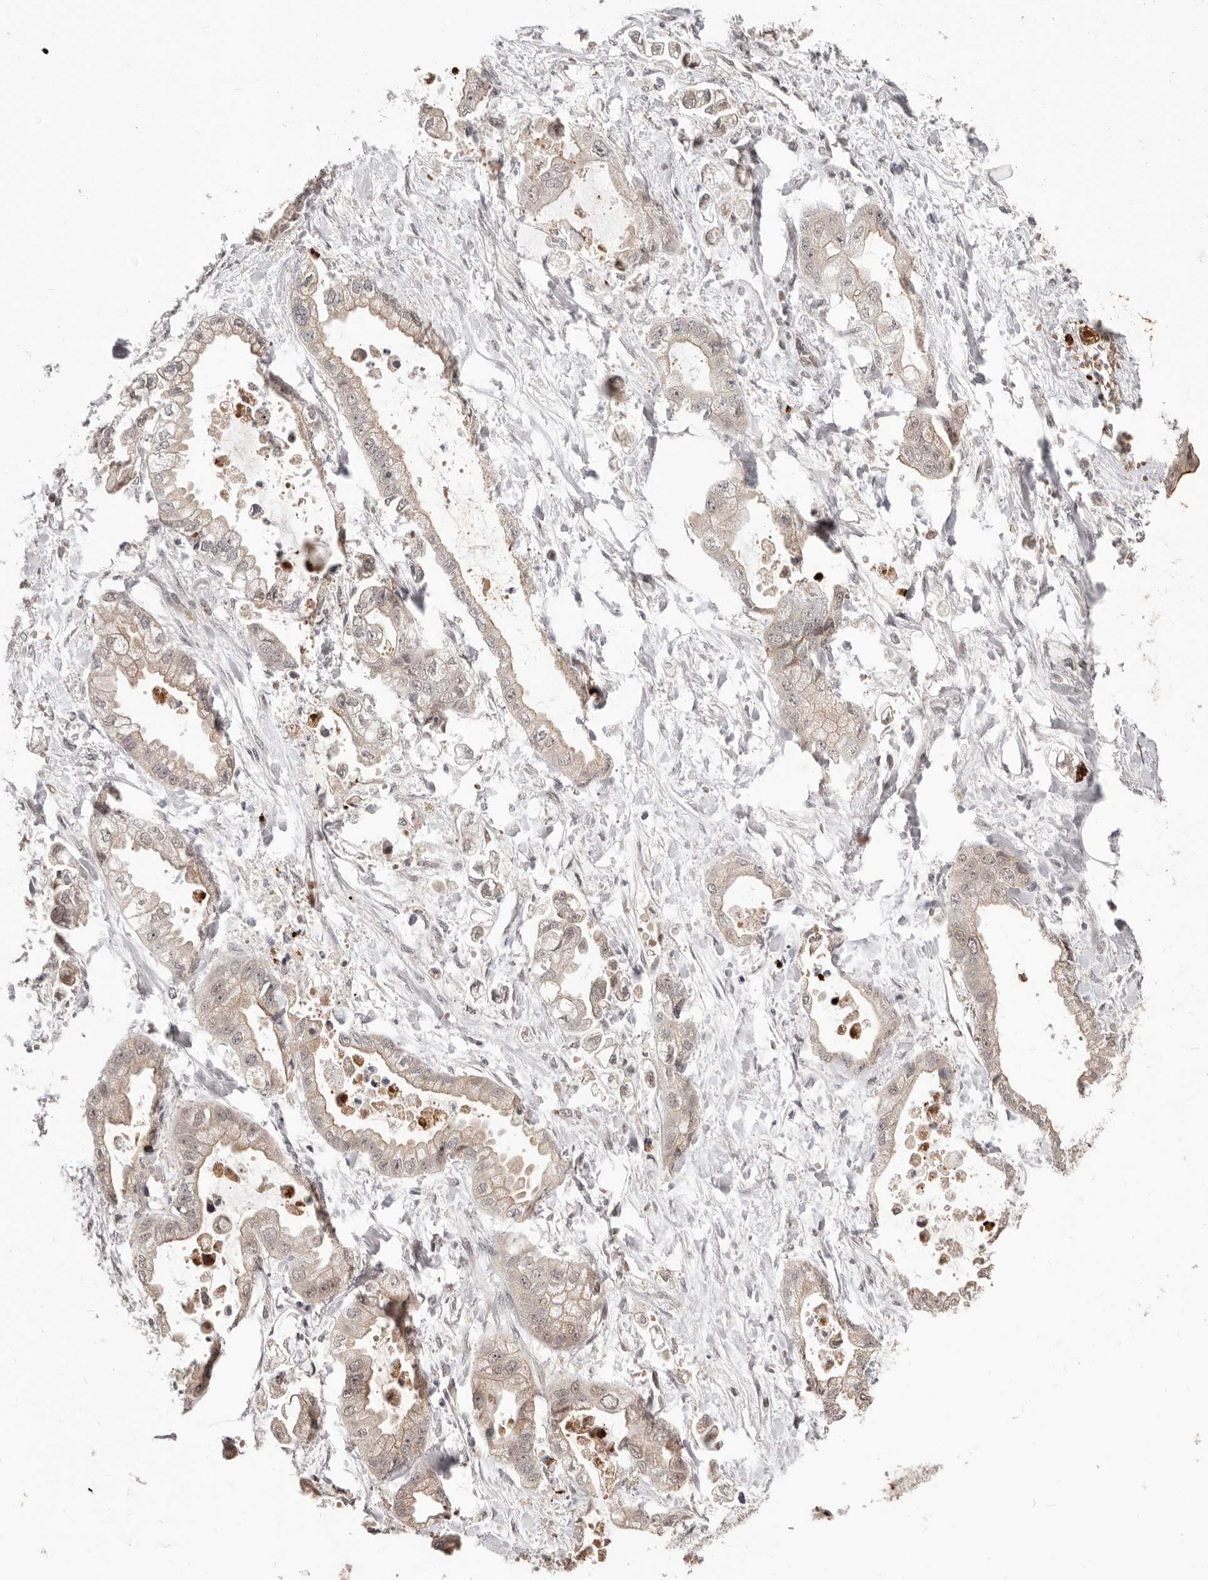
{"staining": {"intensity": "weak", "quantity": ">75%", "location": "cytoplasmic/membranous,nuclear"}, "tissue": "stomach cancer", "cell_type": "Tumor cells", "image_type": "cancer", "snomed": [{"axis": "morphology", "description": "Adenocarcinoma, NOS"}, {"axis": "topography", "description": "Stomach"}], "caption": "Stomach cancer (adenocarcinoma) was stained to show a protein in brown. There is low levels of weak cytoplasmic/membranous and nuclear positivity in about >75% of tumor cells.", "gene": "NCOA3", "patient": {"sex": "male", "age": 62}}